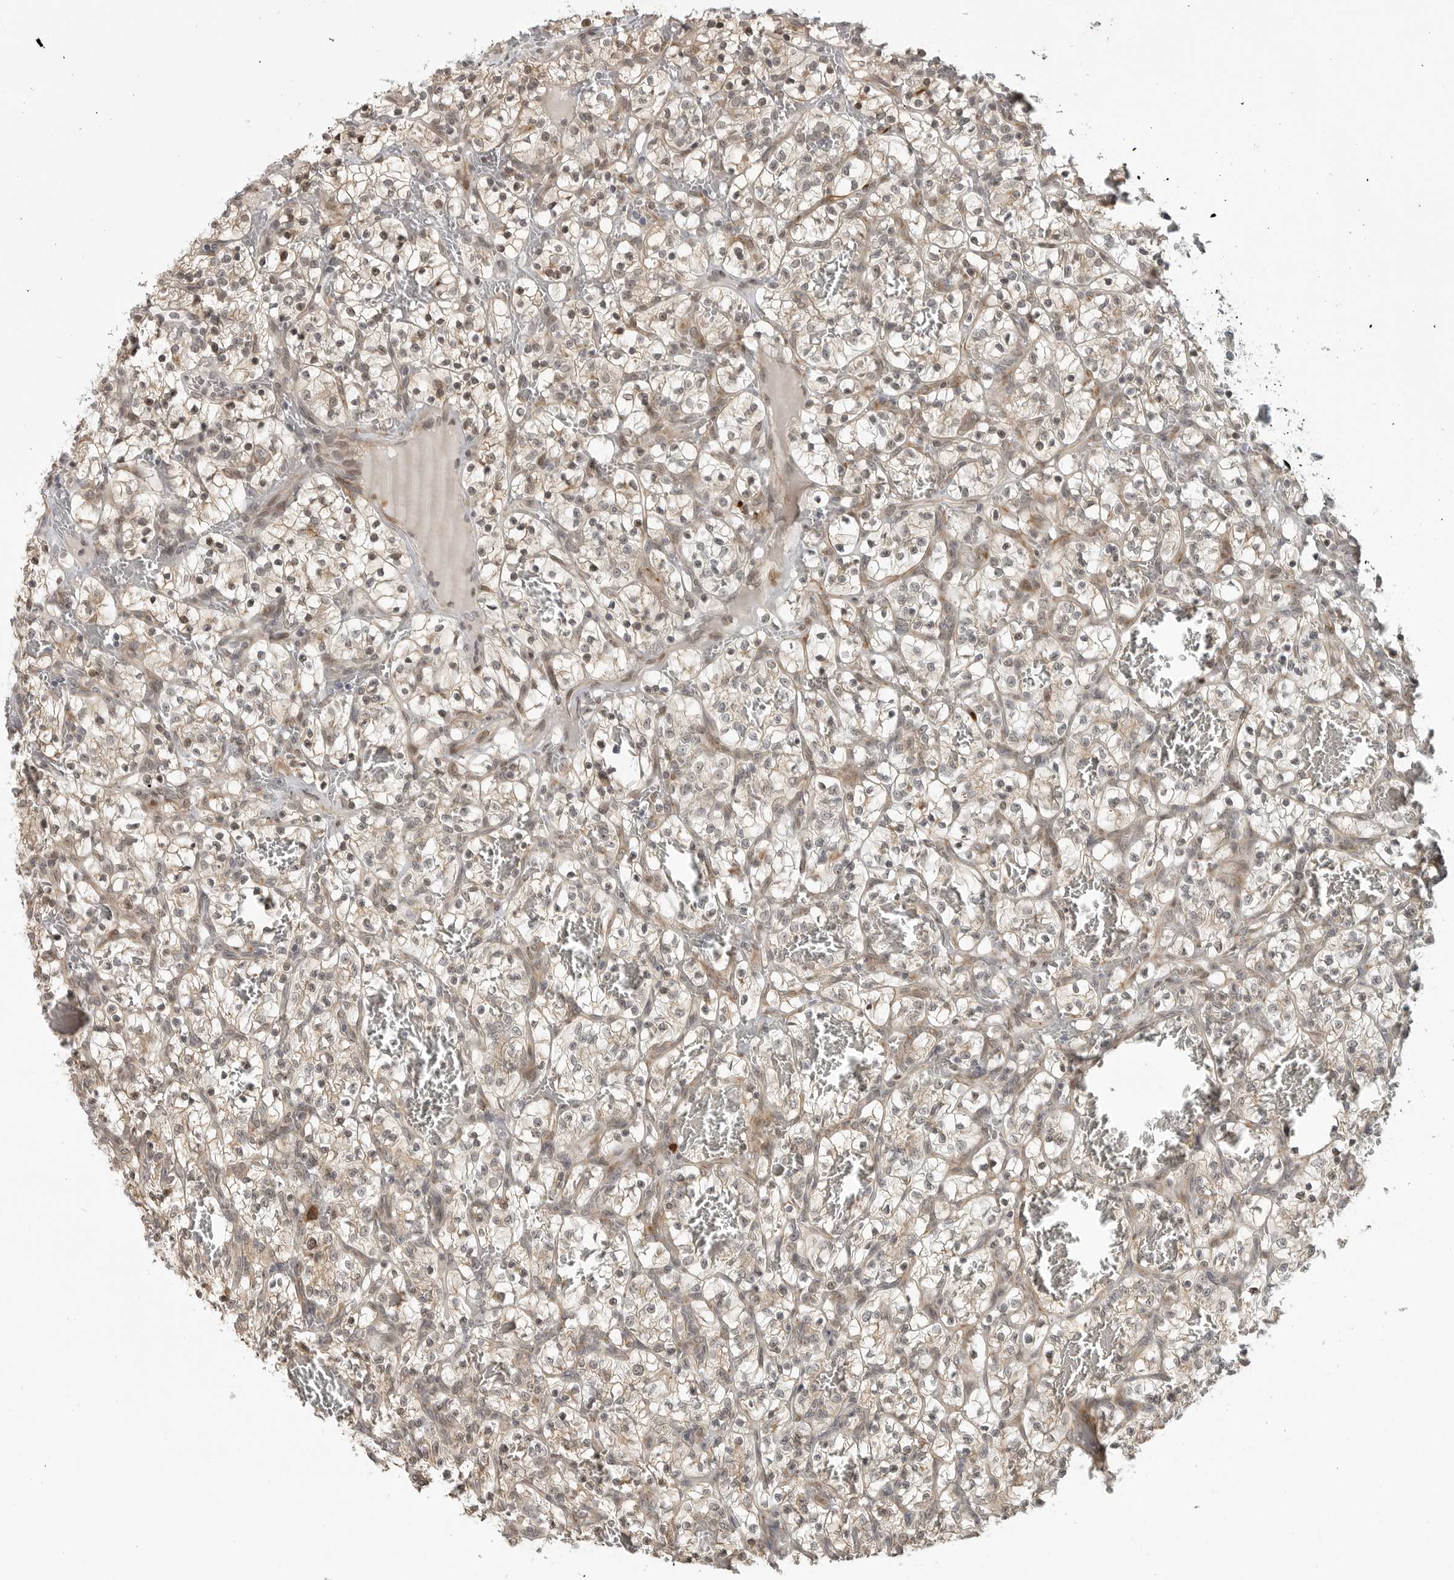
{"staining": {"intensity": "weak", "quantity": "25%-75%", "location": "cytoplasmic/membranous,nuclear"}, "tissue": "renal cancer", "cell_type": "Tumor cells", "image_type": "cancer", "snomed": [{"axis": "morphology", "description": "Adenocarcinoma, NOS"}, {"axis": "topography", "description": "Kidney"}], "caption": "Immunohistochemical staining of renal cancer (adenocarcinoma) shows weak cytoplasmic/membranous and nuclear protein staining in approximately 25%-75% of tumor cells.", "gene": "CEP295NL", "patient": {"sex": "female", "age": 57}}